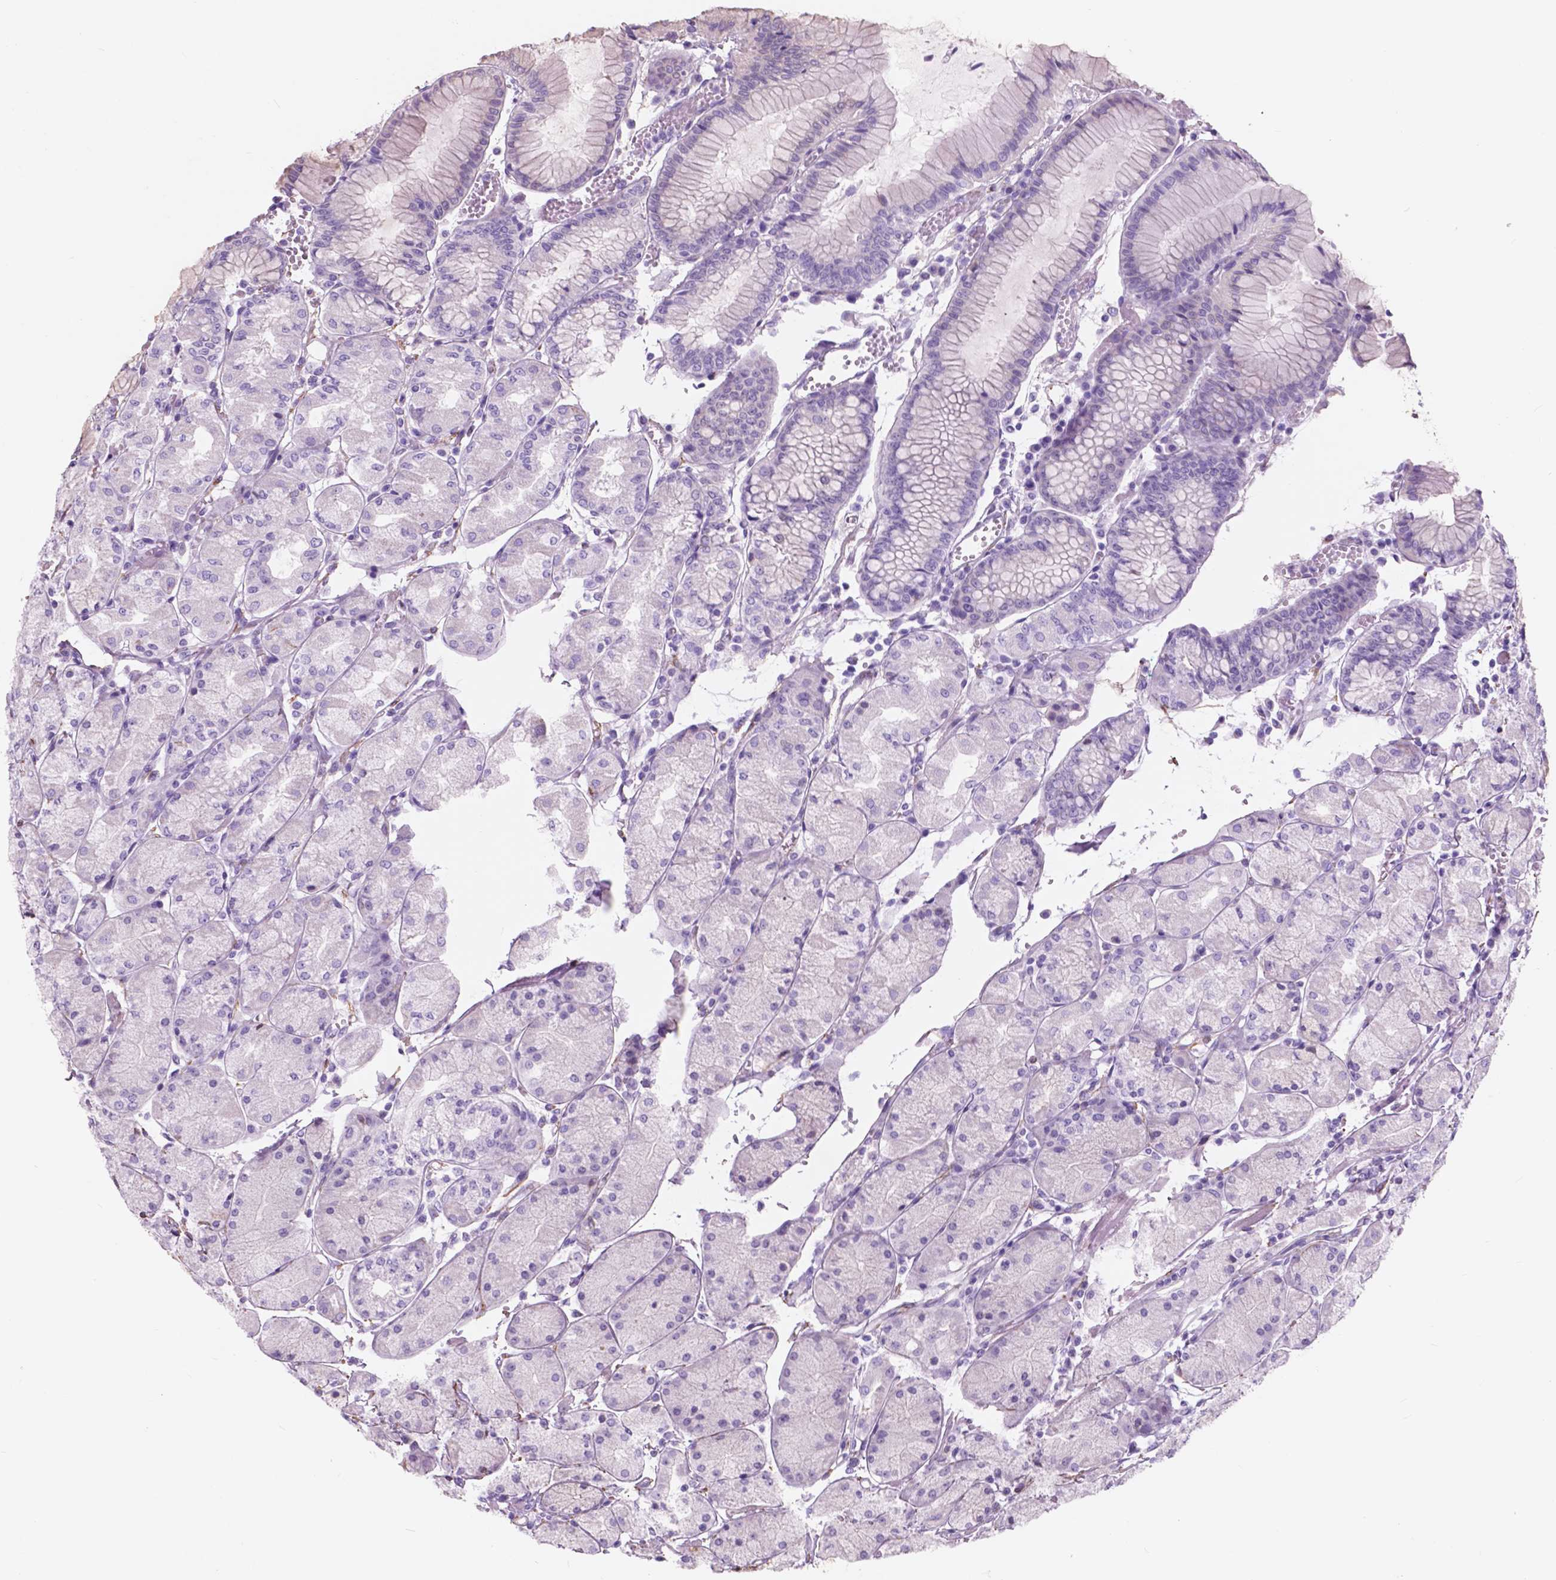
{"staining": {"intensity": "negative", "quantity": "none", "location": "none"}, "tissue": "stomach", "cell_type": "Glandular cells", "image_type": "normal", "snomed": [{"axis": "morphology", "description": "Normal tissue, NOS"}, {"axis": "topography", "description": "Stomach, upper"}], "caption": "Protein analysis of normal stomach demonstrates no significant staining in glandular cells.", "gene": "FXYD2", "patient": {"sex": "male", "age": 69}}